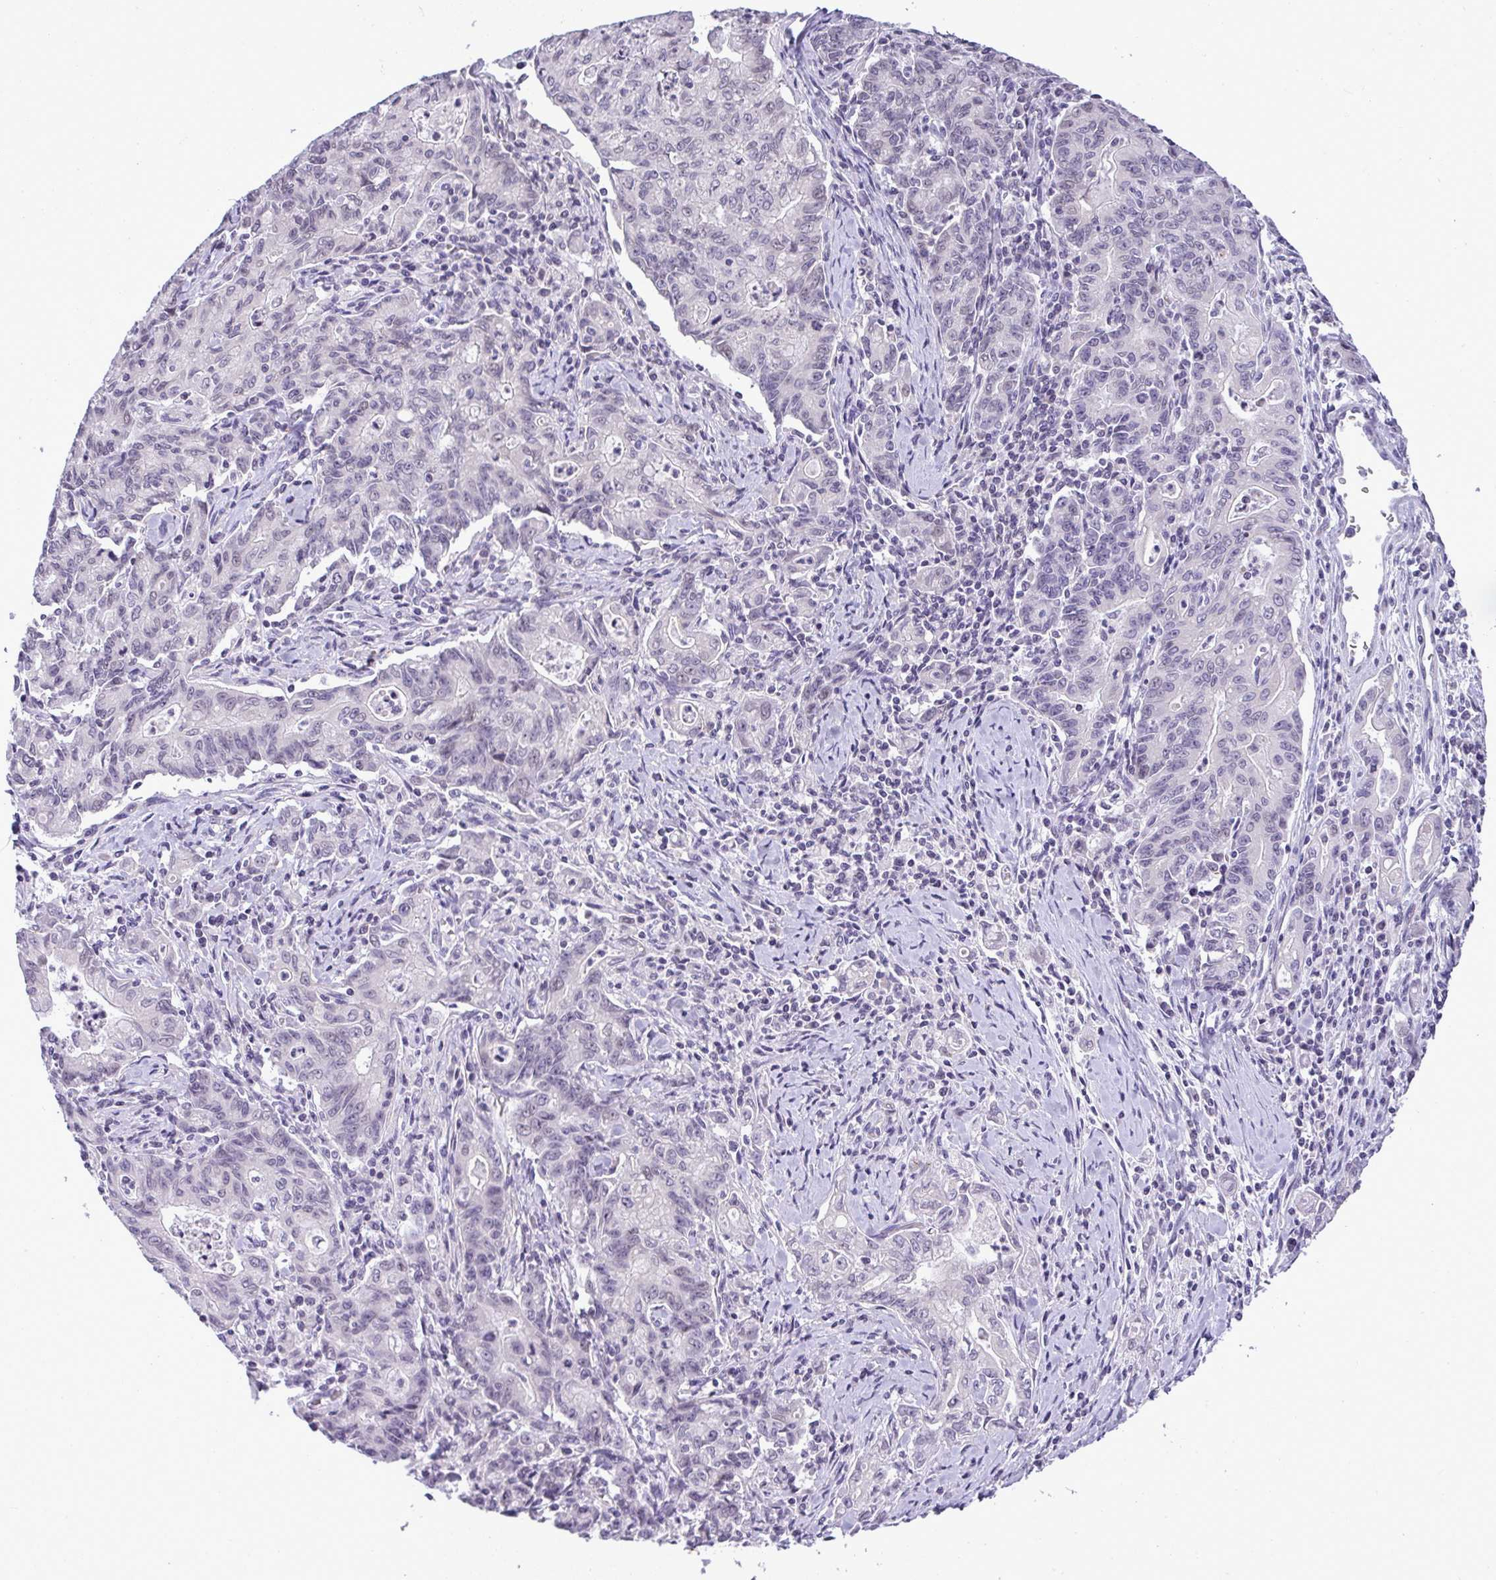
{"staining": {"intensity": "negative", "quantity": "none", "location": "none"}, "tissue": "stomach cancer", "cell_type": "Tumor cells", "image_type": "cancer", "snomed": [{"axis": "morphology", "description": "Adenocarcinoma, NOS"}, {"axis": "topography", "description": "Stomach, upper"}], "caption": "Tumor cells are negative for brown protein staining in stomach cancer.", "gene": "CACNA1S", "patient": {"sex": "female", "age": 79}}